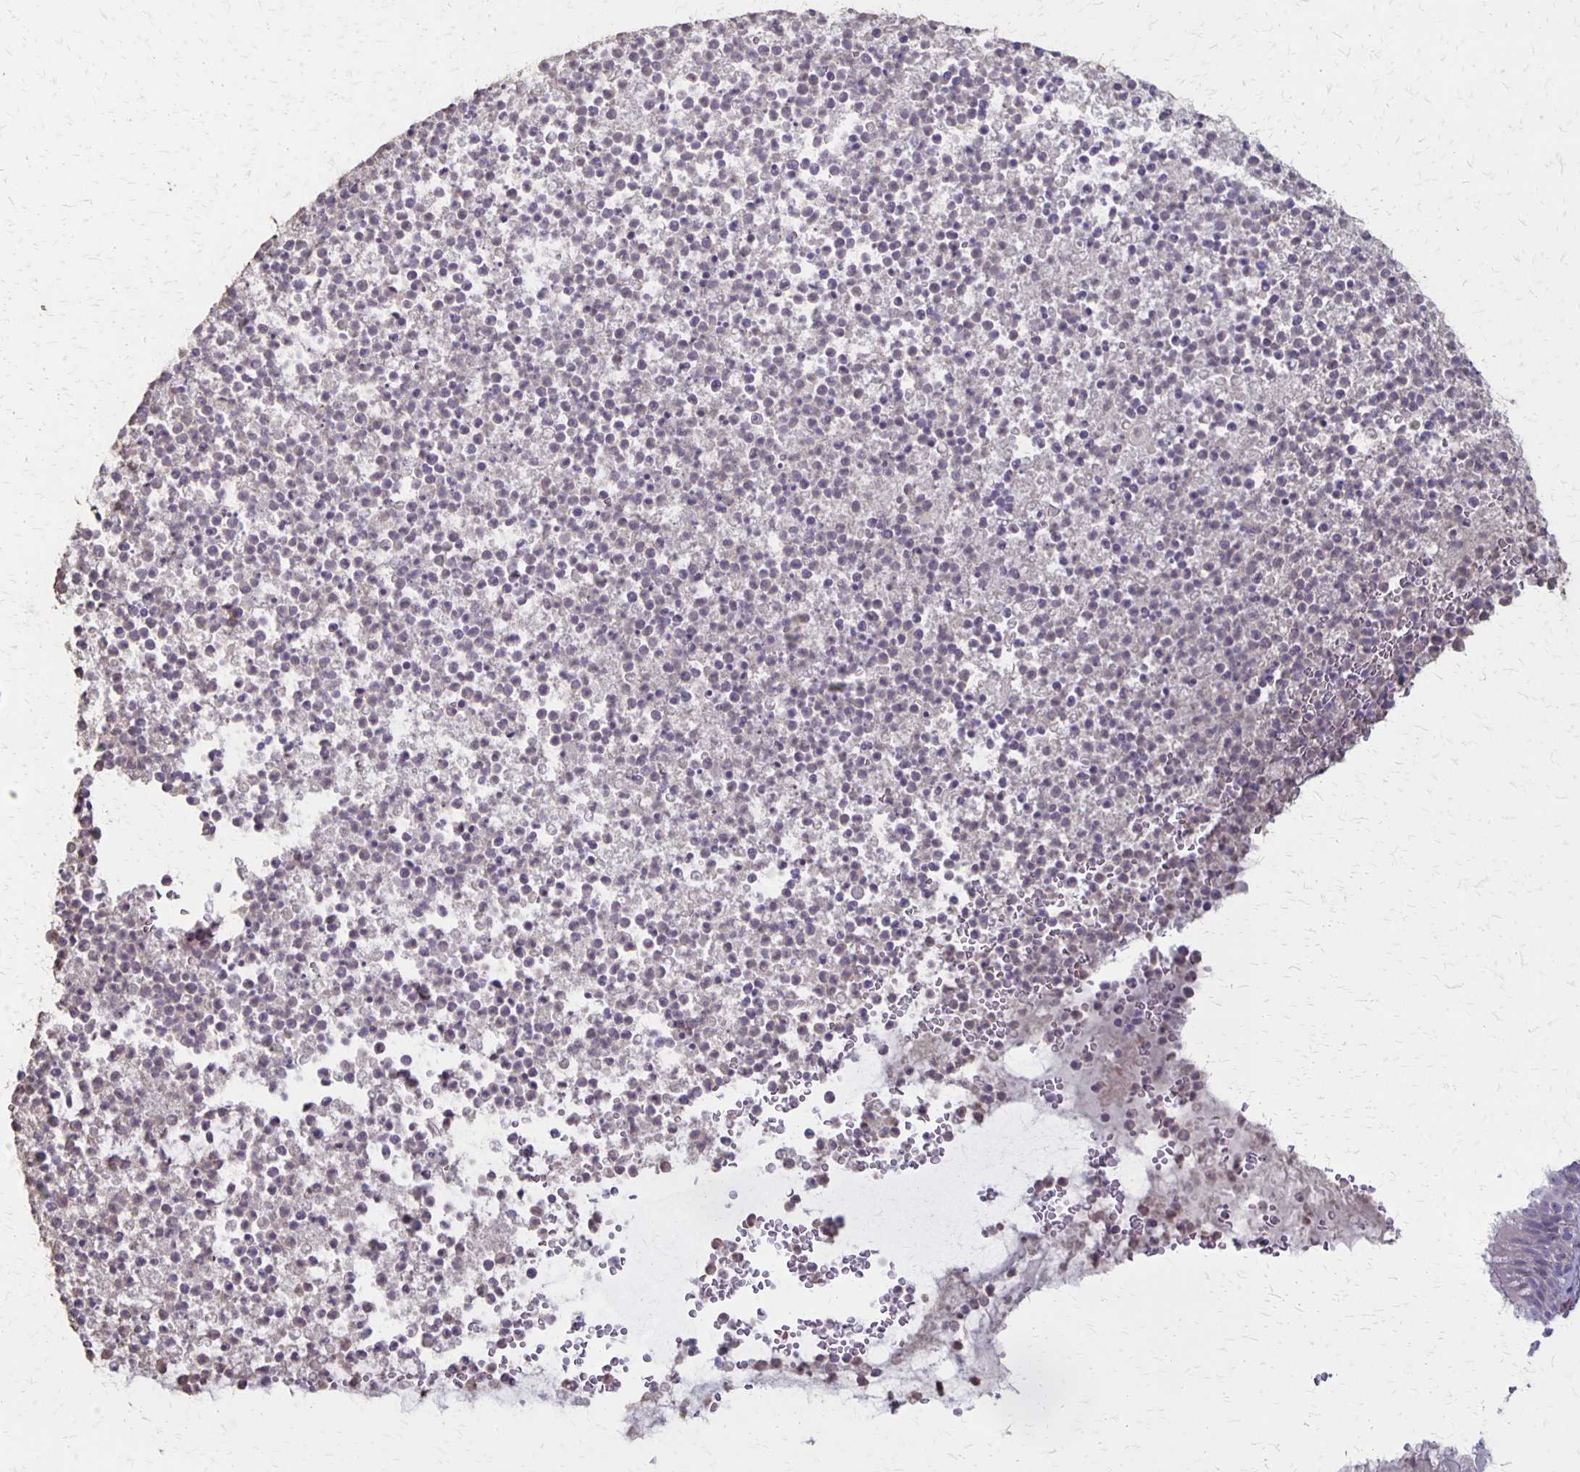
{"staining": {"intensity": "weak", "quantity": "25%-75%", "location": "cytoplasmic/membranous"}, "tissue": "bronchus", "cell_type": "Respiratory epithelial cells", "image_type": "normal", "snomed": [{"axis": "morphology", "description": "Normal tissue, NOS"}, {"axis": "topography", "description": "Cartilage tissue"}, {"axis": "topography", "description": "Bronchus"}], "caption": "This is an image of immunohistochemistry (IHC) staining of benign bronchus, which shows weak expression in the cytoplasmic/membranous of respiratory epithelial cells.", "gene": "SEPTIN5", "patient": {"sex": "male", "age": 56}}